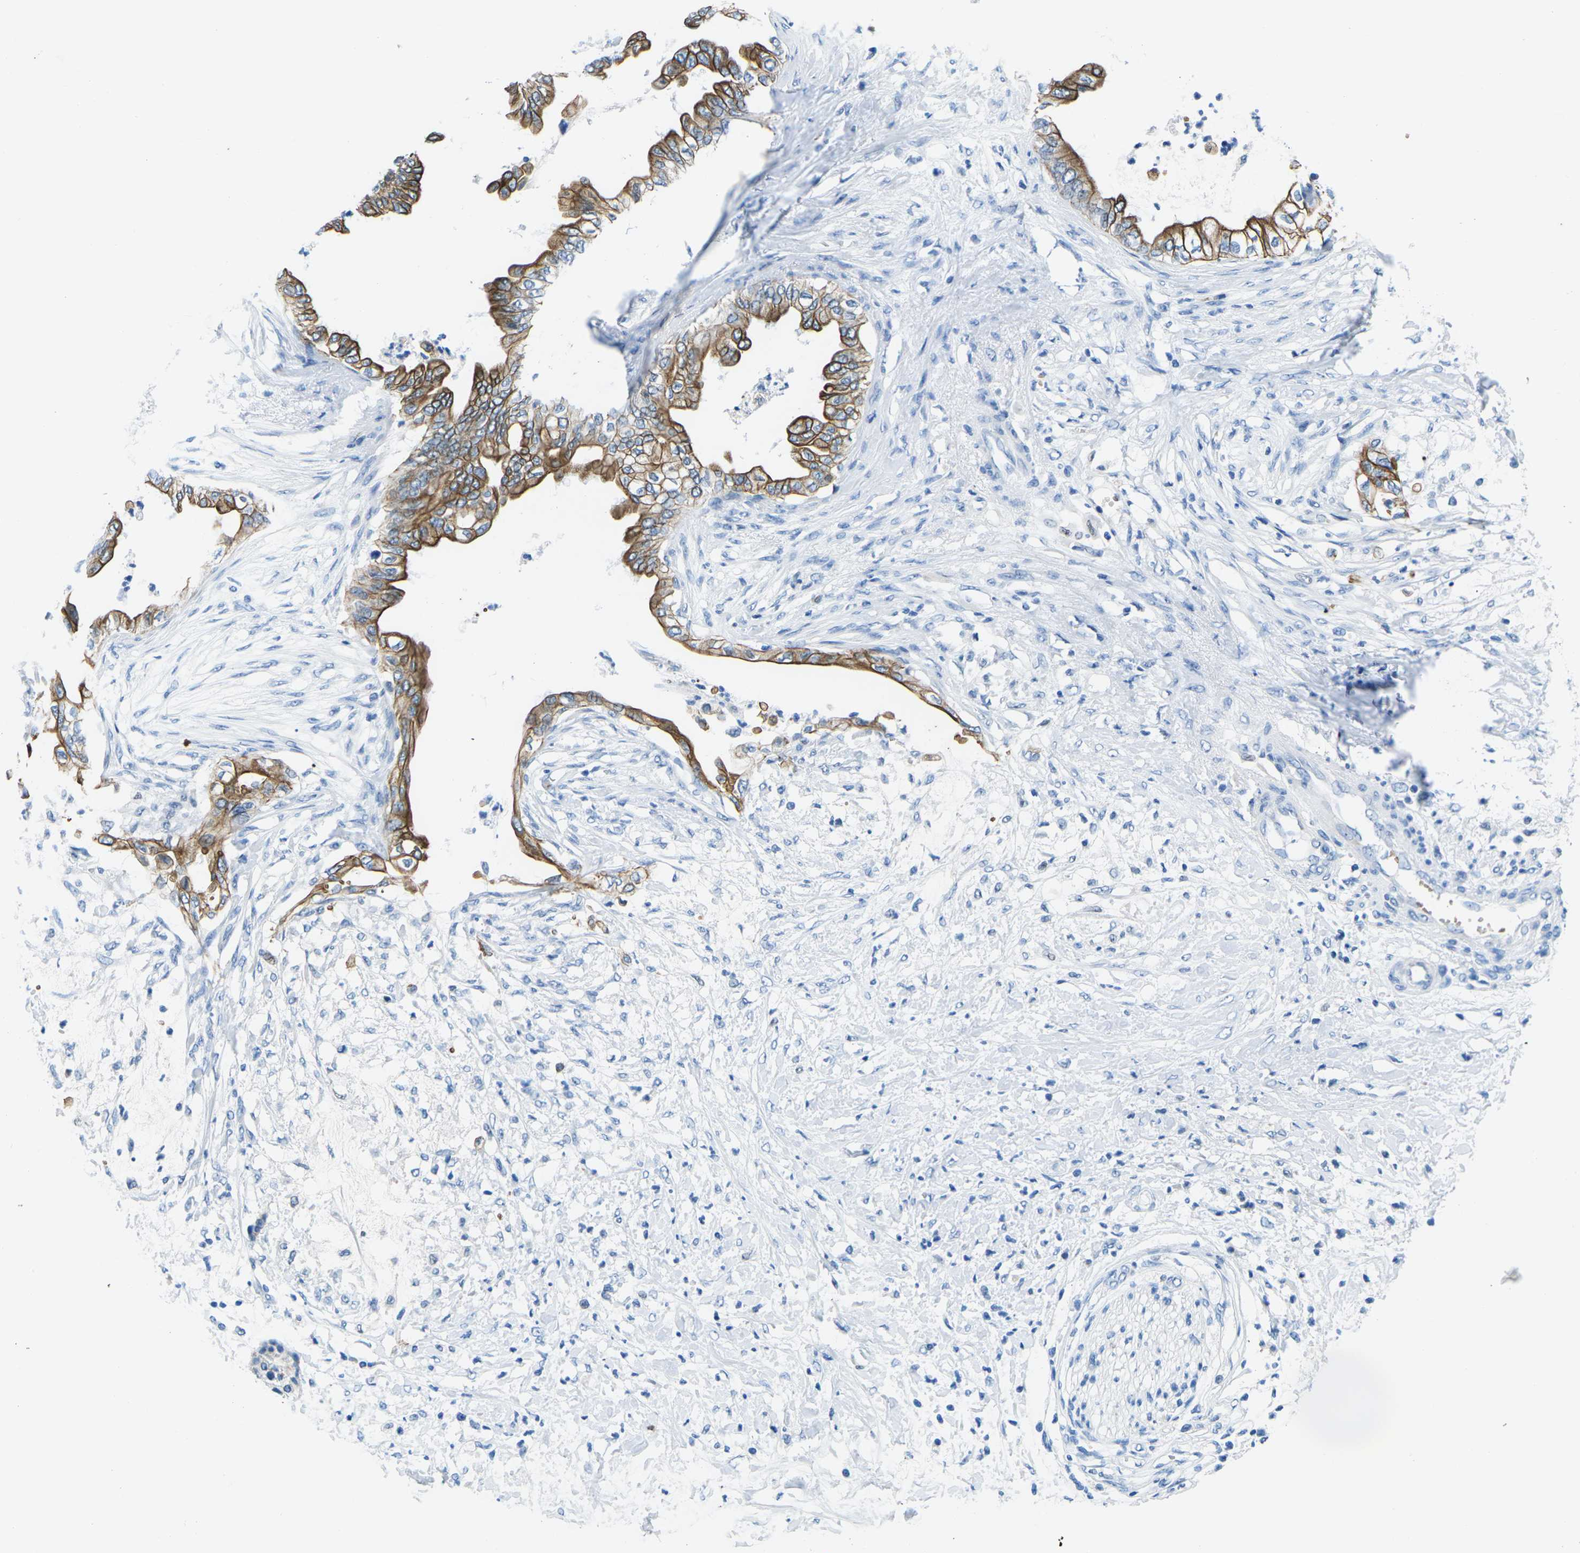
{"staining": {"intensity": "strong", "quantity": ">75%", "location": "cytoplasmic/membranous"}, "tissue": "pancreatic cancer", "cell_type": "Tumor cells", "image_type": "cancer", "snomed": [{"axis": "morphology", "description": "Normal tissue, NOS"}, {"axis": "morphology", "description": "Adenocarcinoma, NOS"}, {"axis": "topography", "description": "Pancreas"}, {"axis": "topography", "description": "Duodenum"}], "caption": "Protein expression analysis of pancreatic cancer (adenocarcinoma) reveals strong cytoplasmic/membranous staining in approximately >75% of tumor cells.", "gene": "TM6SF1", "patient": {"sex": "female", "age": 60}}